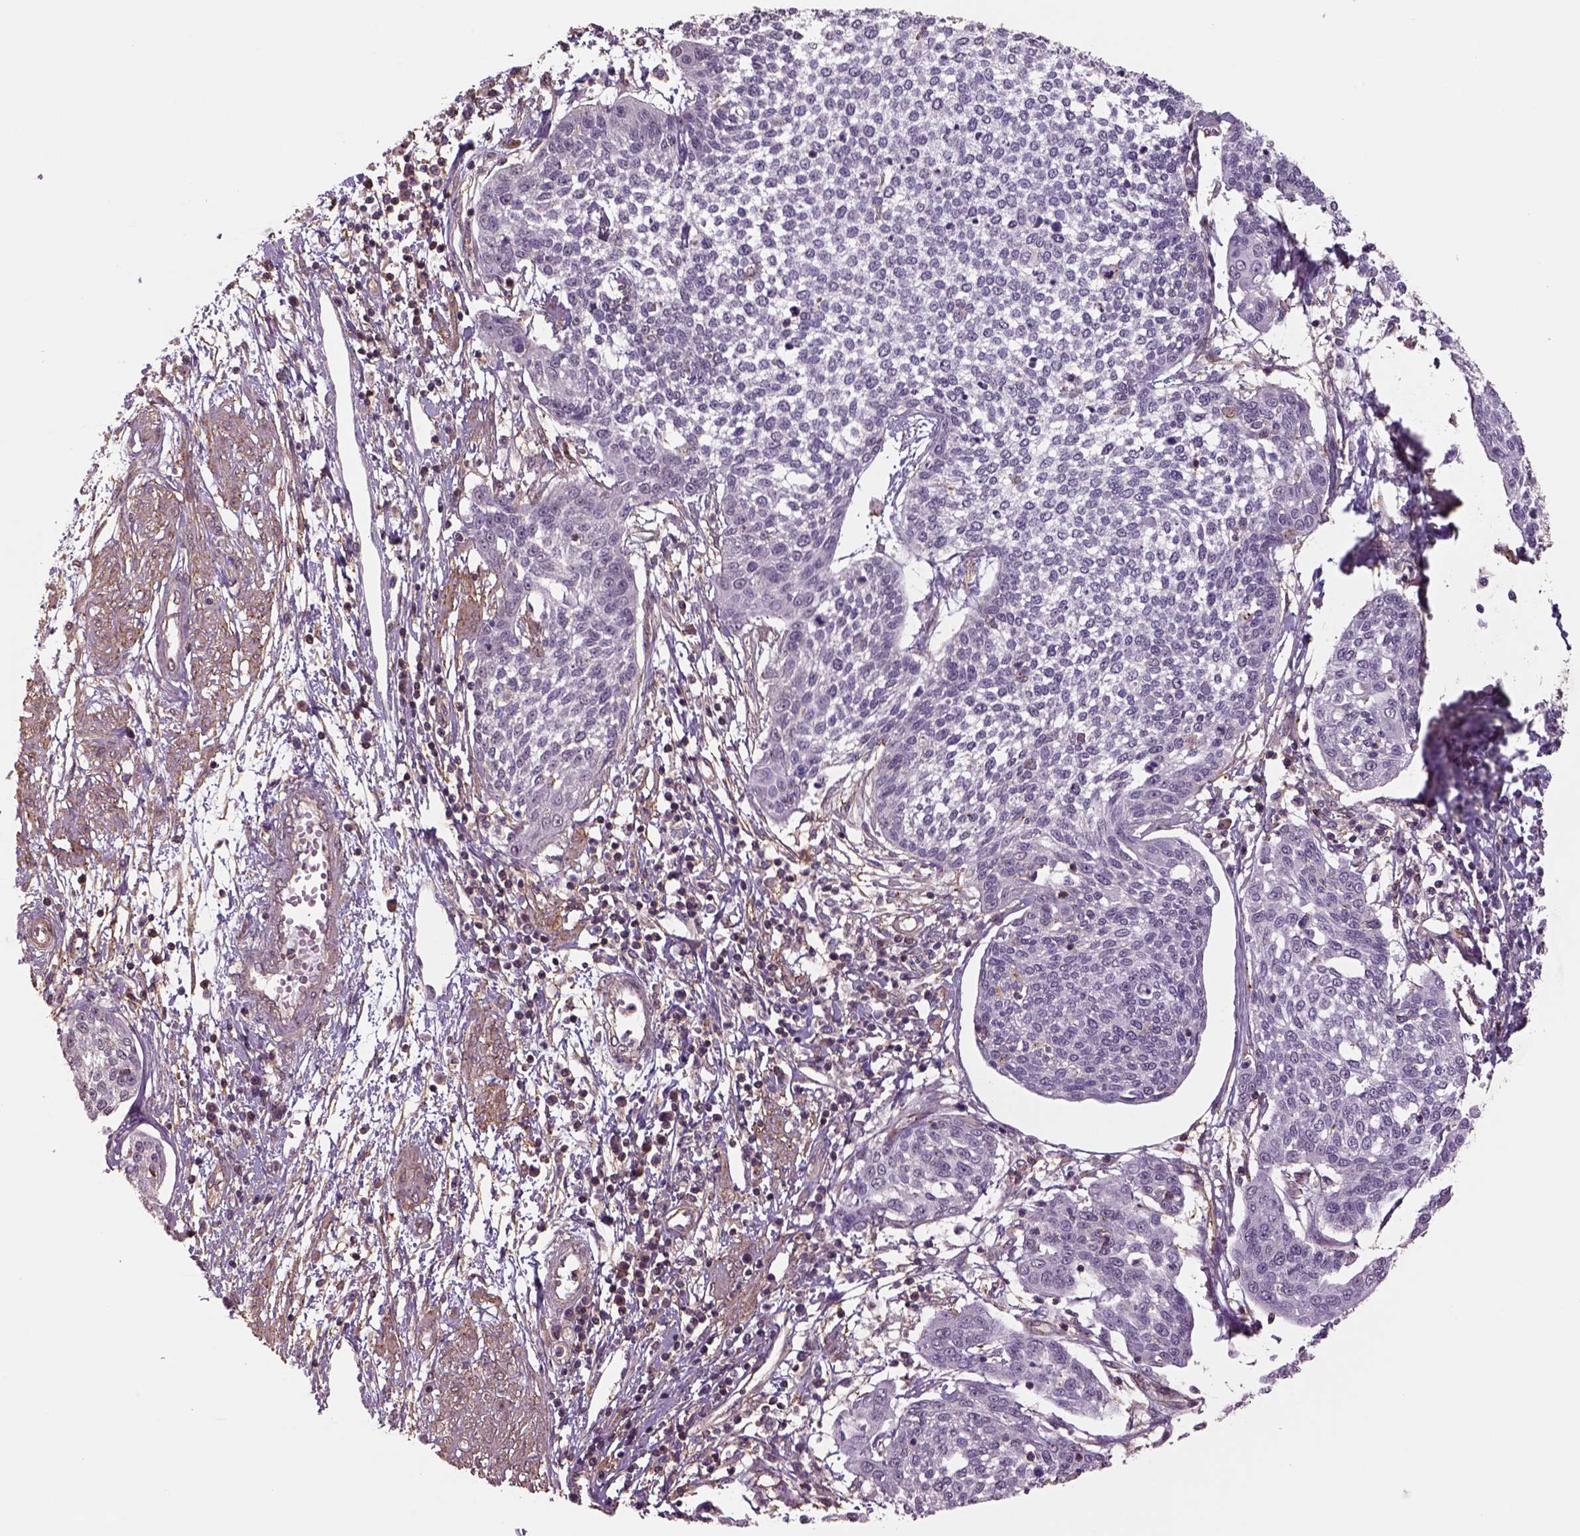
{"staining": {"intensity": "negative", "quantity": "none", "location": "none"}, "tissue": "cervical cancer", "cell_type": "Tumor cells", "image_type": "cancer", "snomed": [{"axis": "morphology", "description": "Squamous cell carcinoma, NOS"}, {"axis": "topography", "description": "Cervix"}], "caption": "This is an immunohistochemistry histopathology image of cervical cancer. There is no expression in tumor cells.", "gene": "LIN7A", "patient": {"sex": "female", "age": 34}}